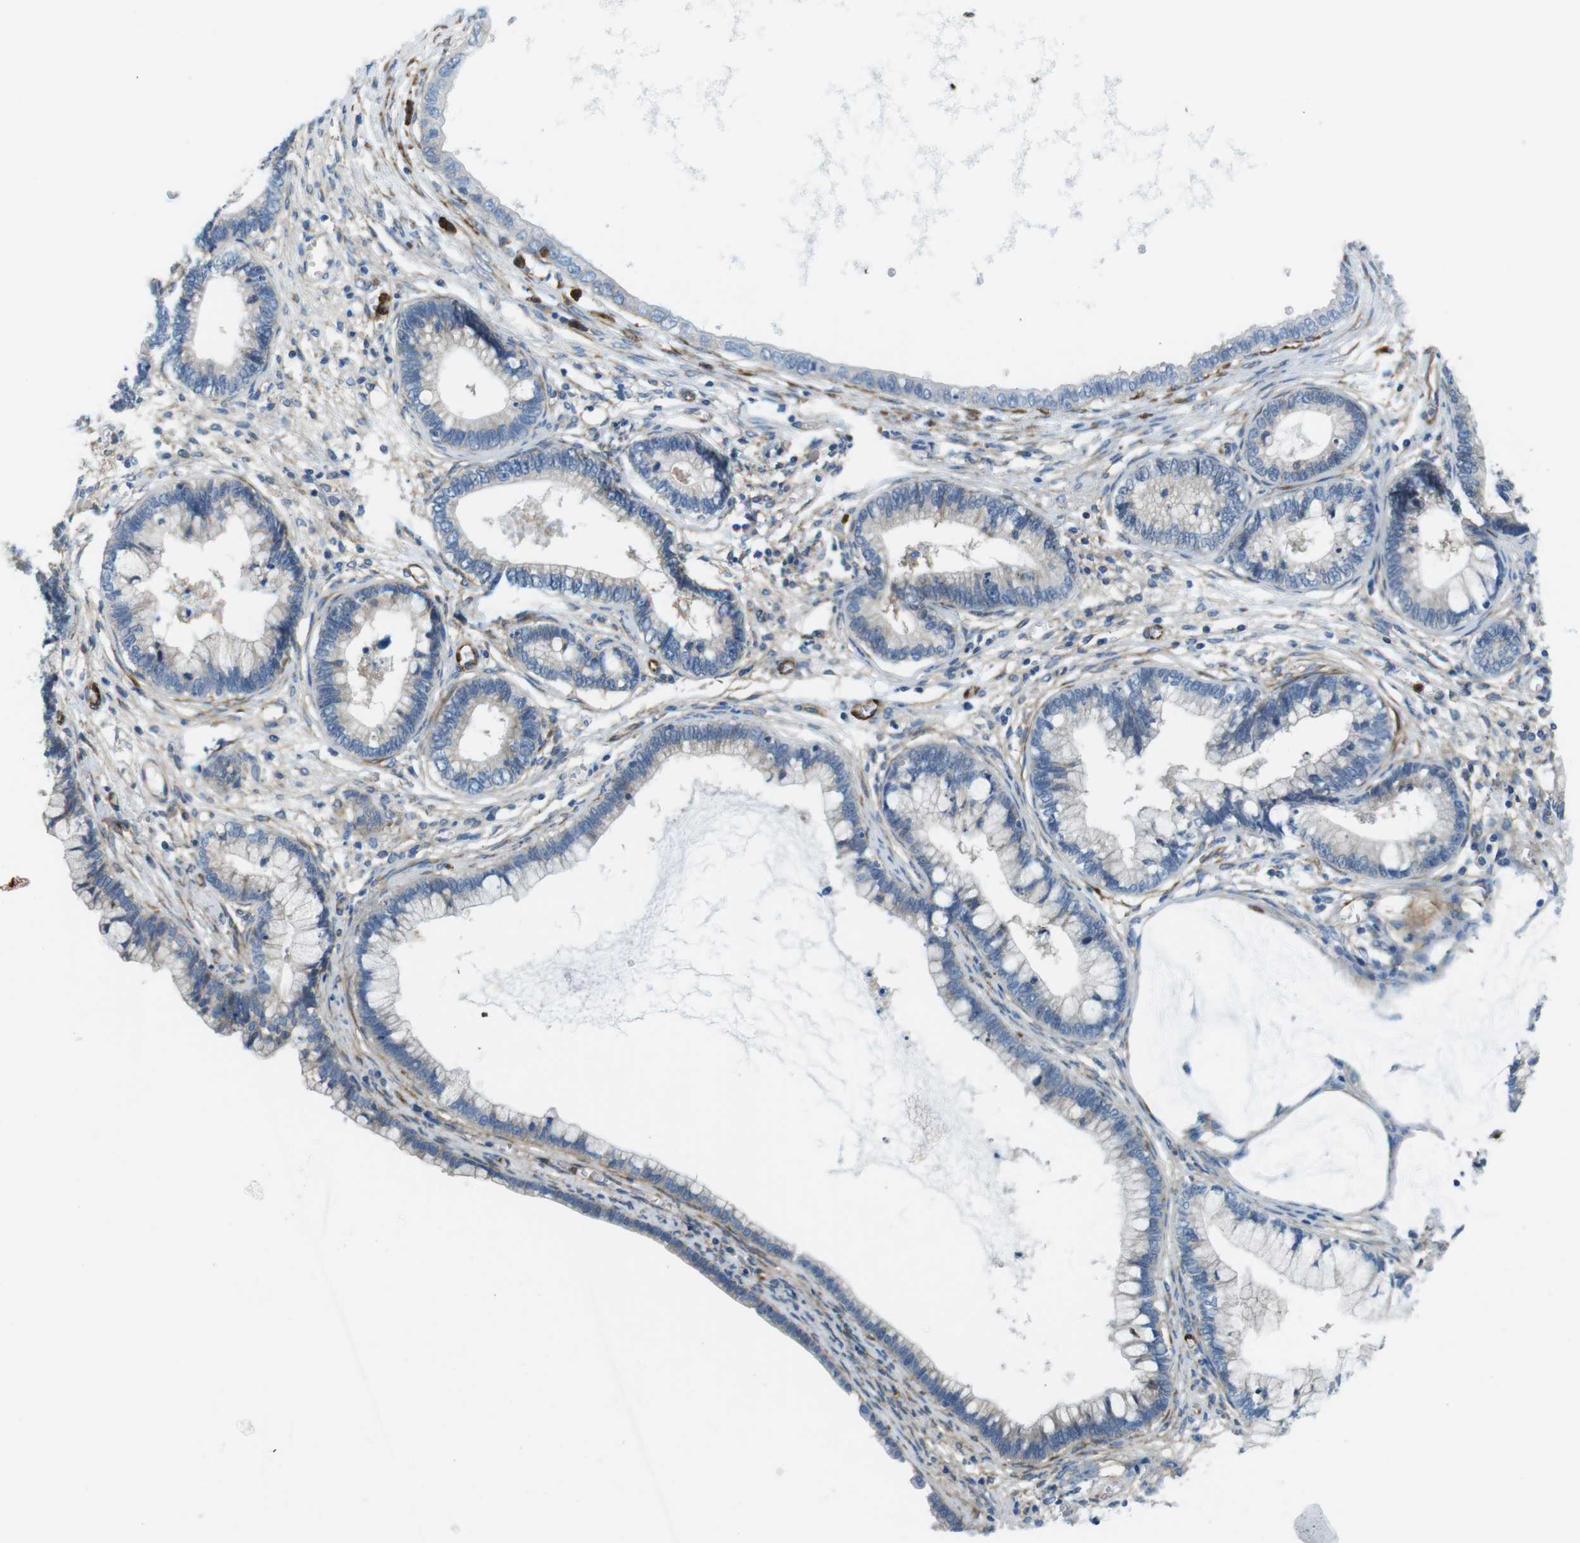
{"staining": {"intensity": "negative", "quantity": "none", "location": "none"}, "tissue": "cervical cancer", "cell_type": "Tumor cells", "image_type": "cancer", "snomed": [{"axis": "morphology", "description": "Adenocarcinoma, NOS"}, {"axis": "topography", "description": "Cervix"}], "caption": "Human cervical cancer stained for a protein using immunohistochemistry (IHC) reveals no staining in tumor cells.", "gene": "EMP2", "patient": {"sex": "female", "age": 44}}